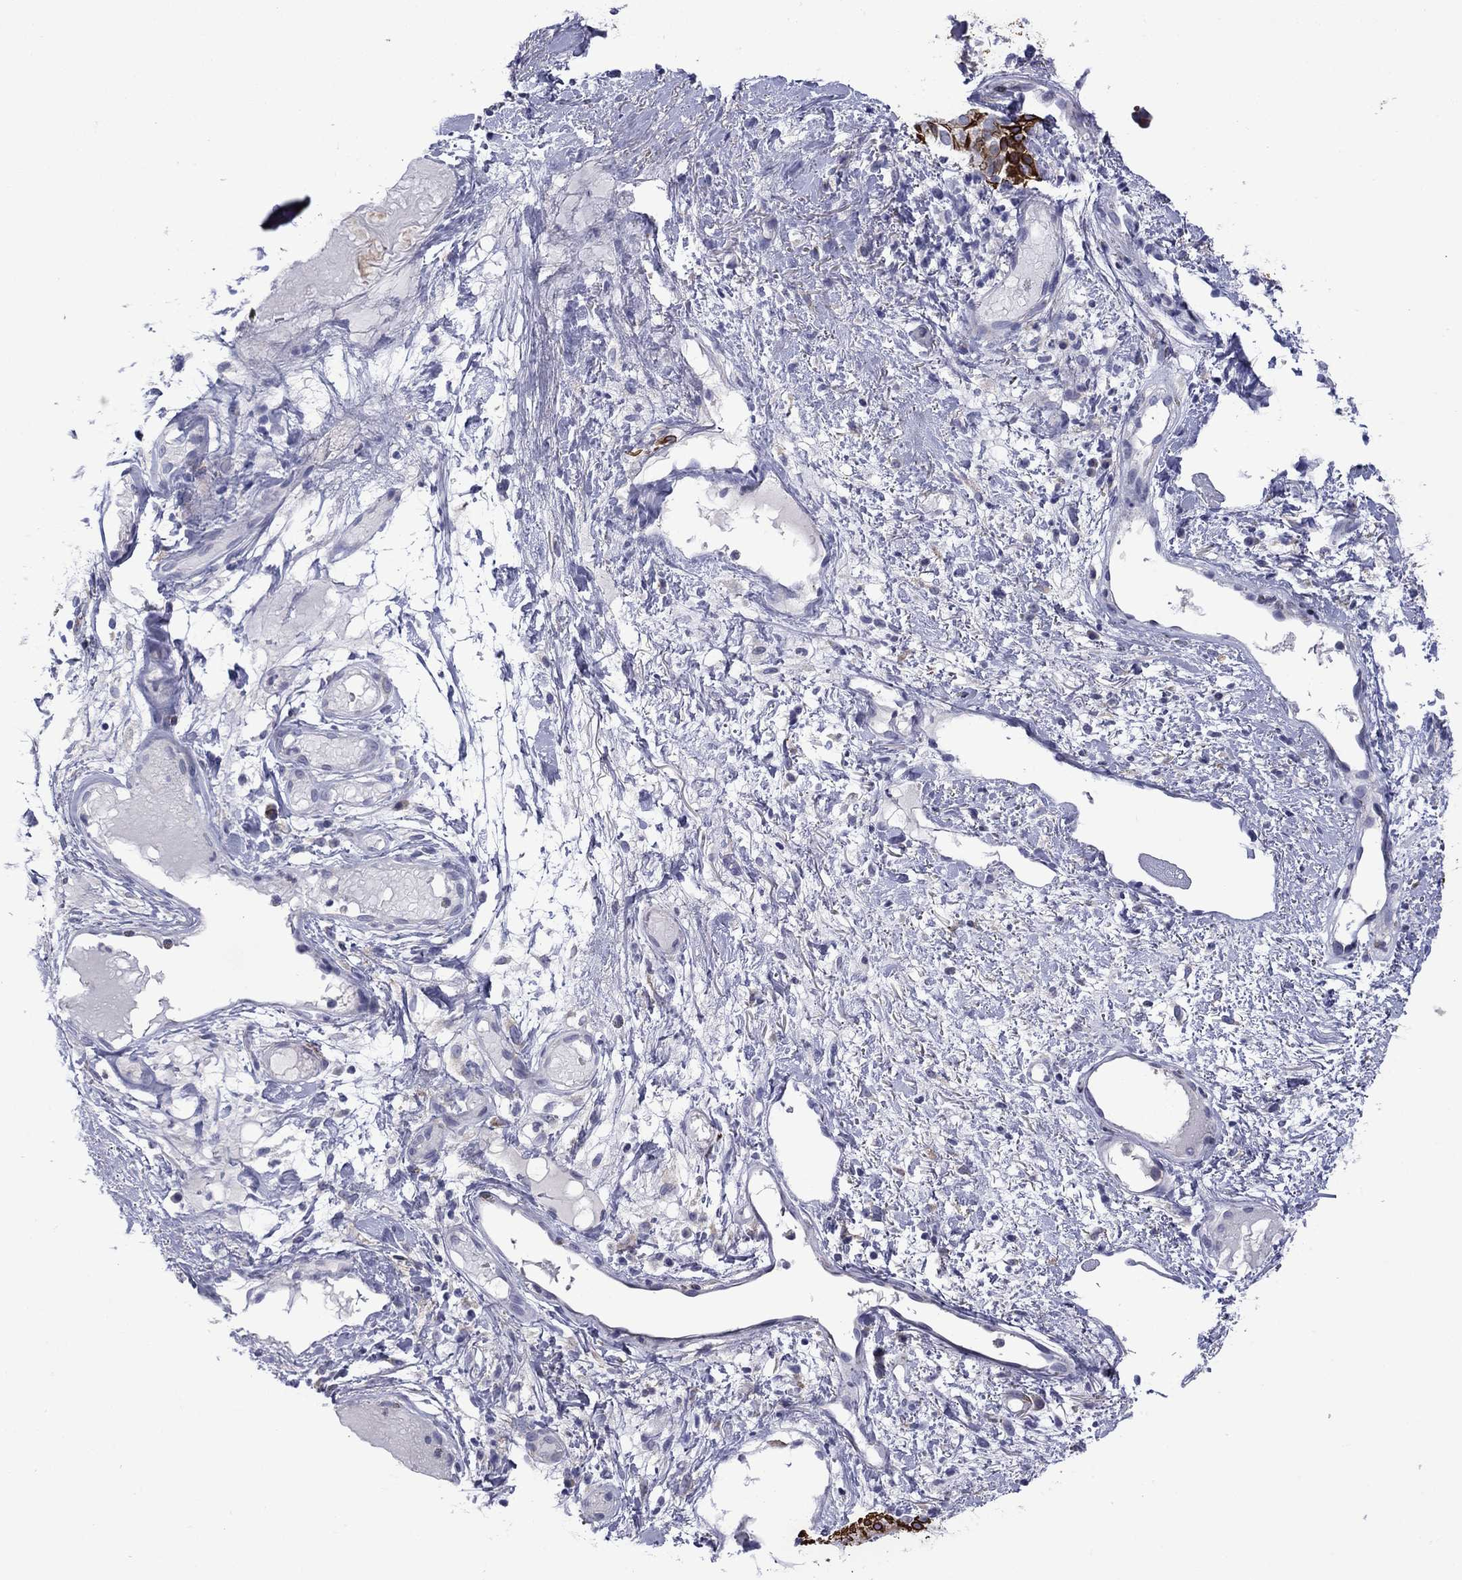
{"staining": {"intensity": "negative", "quantity": "none", "location": "none"}, "tissue": "soft tissue", "cell_type": "Fibroblasts", "image_type": "normal", "snomed": [{"axis": "morphology", "description": "Normal tissue, NOS"}, {"axis": "topography", "description": "Cartilage tissue"}], "caption": "DAB (3,3'-diaminobenzidine) immunohistochemical staining of unremarkable human soft tissue shows no significant expression in fibroblasts.", "gene": "TMPRSS11A", "patient": {"sex": "male", "age": 62}}